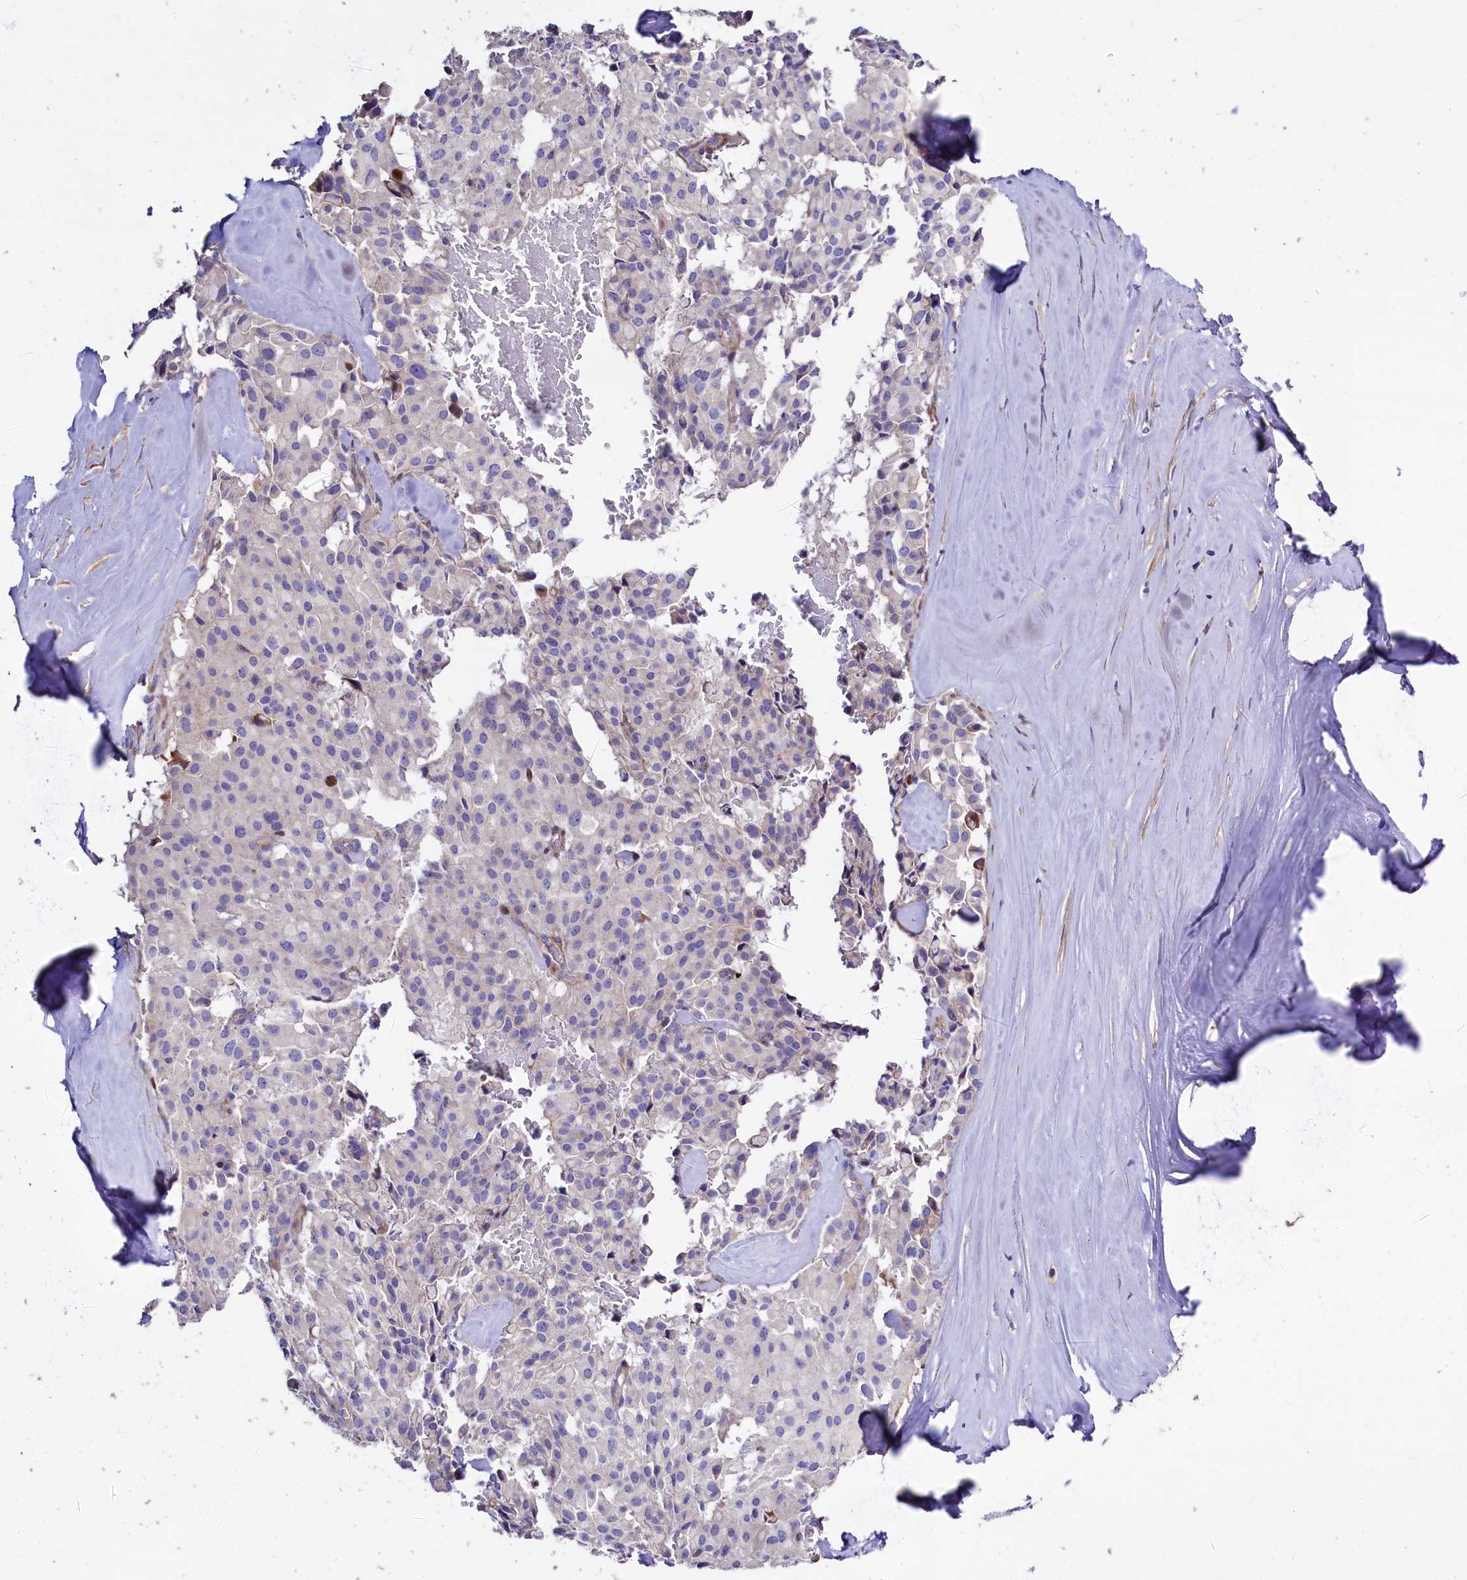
{"staining": {"intensity": "negative", "quantity": "none", "location": "none"}, "tissue": "pancreatic cancer", "cell_type": "Tumor cells", "image_type": "cancer", "snomed": [{"axis": "morphology", "description": "Adenocarcinoma, NOS"}, {"axis": "topography", "description": "Pancreas"}], "caption": "Immunohistochemical staining of adenocarcinoma (pancreatic) exhibits no significant staining in tumor cells.", "gene": "WNT8A", "patient": {"sex": "male", "age": 65}}